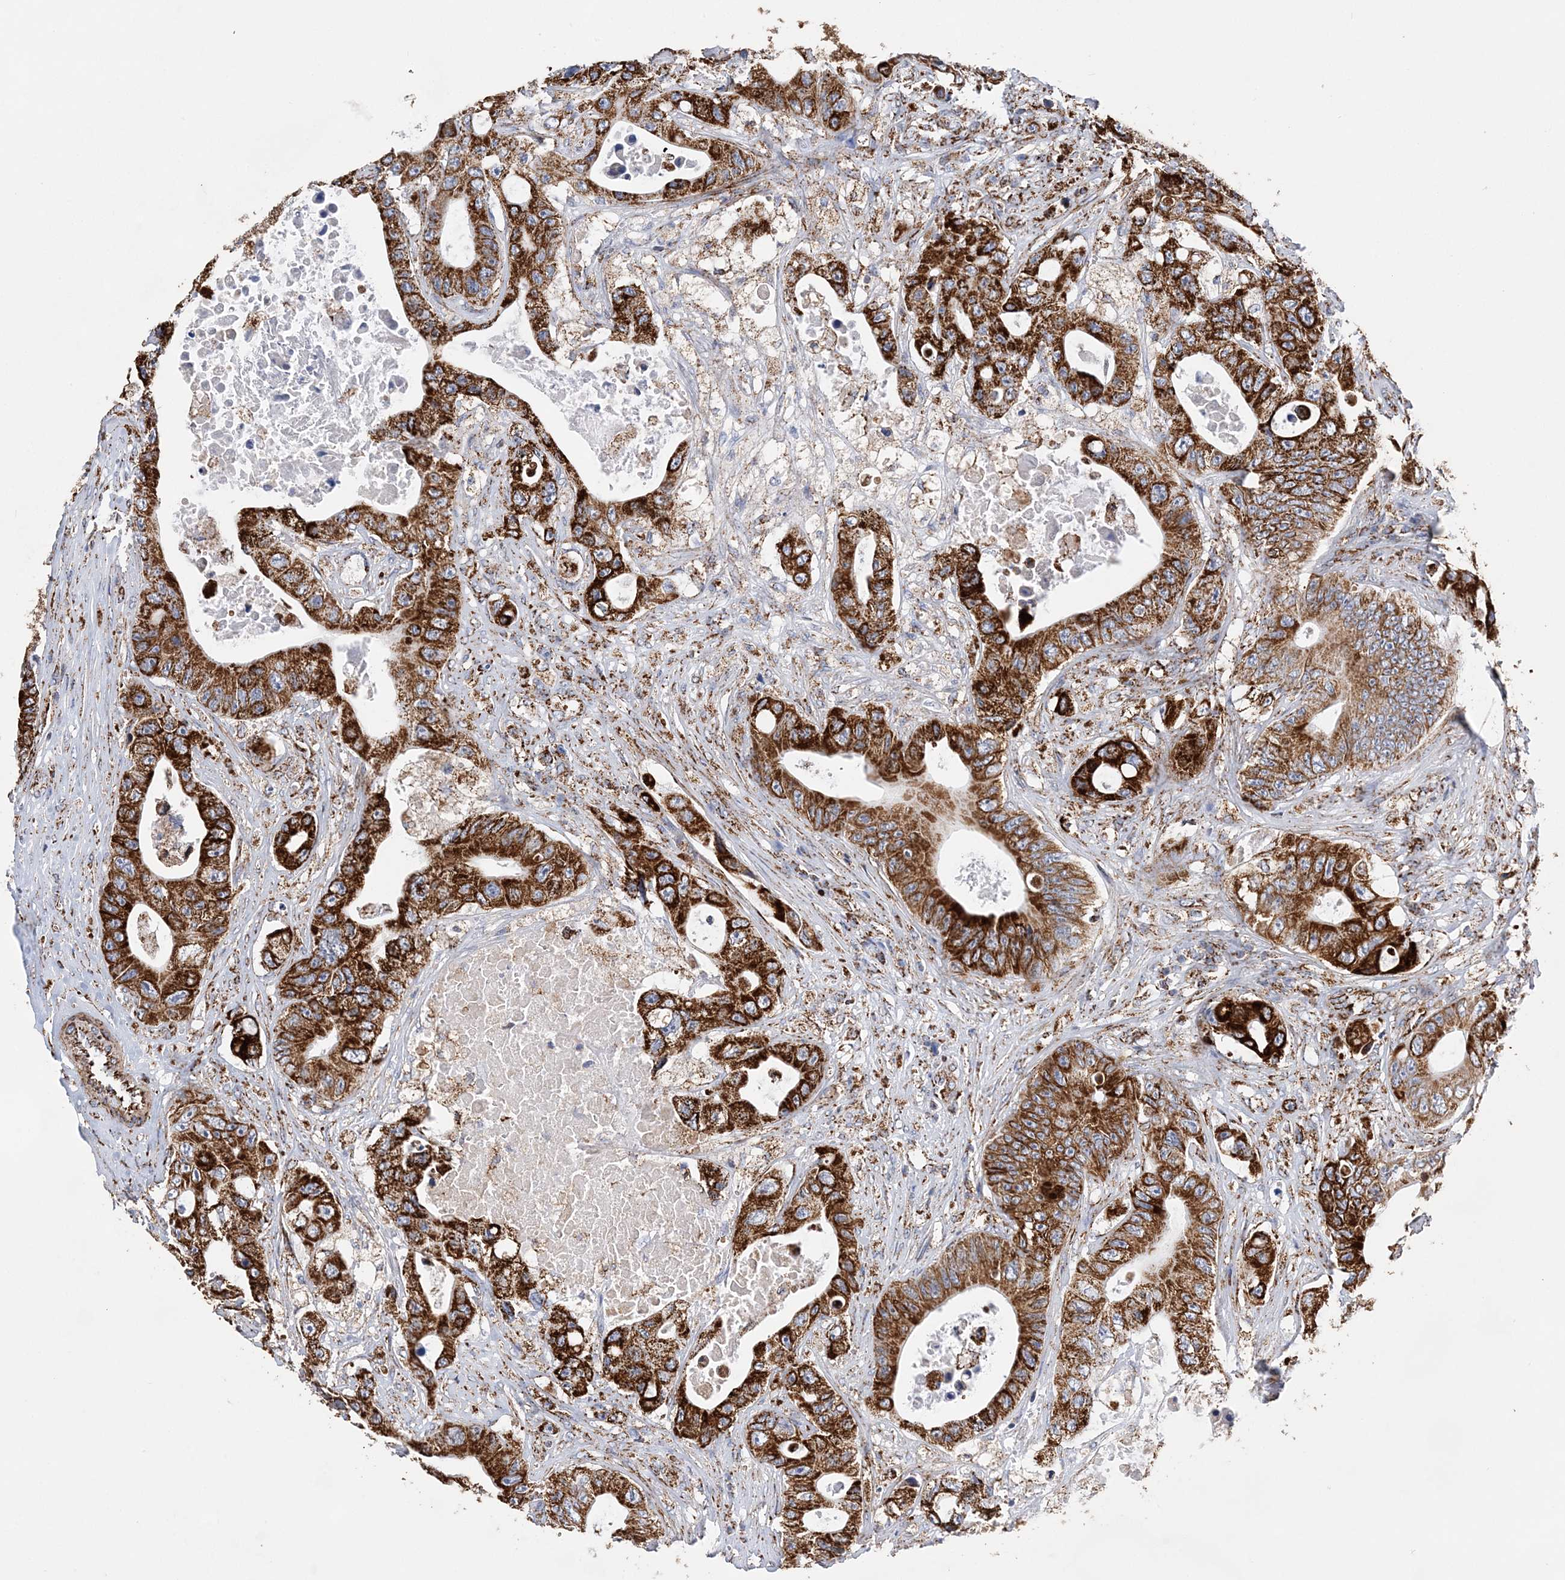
{"staining": {"intensity": "strong", "quantity": ">75%", "location": "cytoplasmic/membranous"}, "tissue": "colorectal cancer", "cell_type": "Tumor cells", "image_type": "cancer", "snomed": [{"axis": "morphology", "description": "Adenocarcinoma, NOS"}, {"axis": "topography", "description": "Colon"}], "caption": "This histopathology image reveals IHC staining of human colorectal cancer (adenocarcinoma), with high strong cytoplasmic/membranous expression in approximately >75% of tumor cells.", "gene": "ACOT9", "patient": {"sex": "female", "age": 46}}